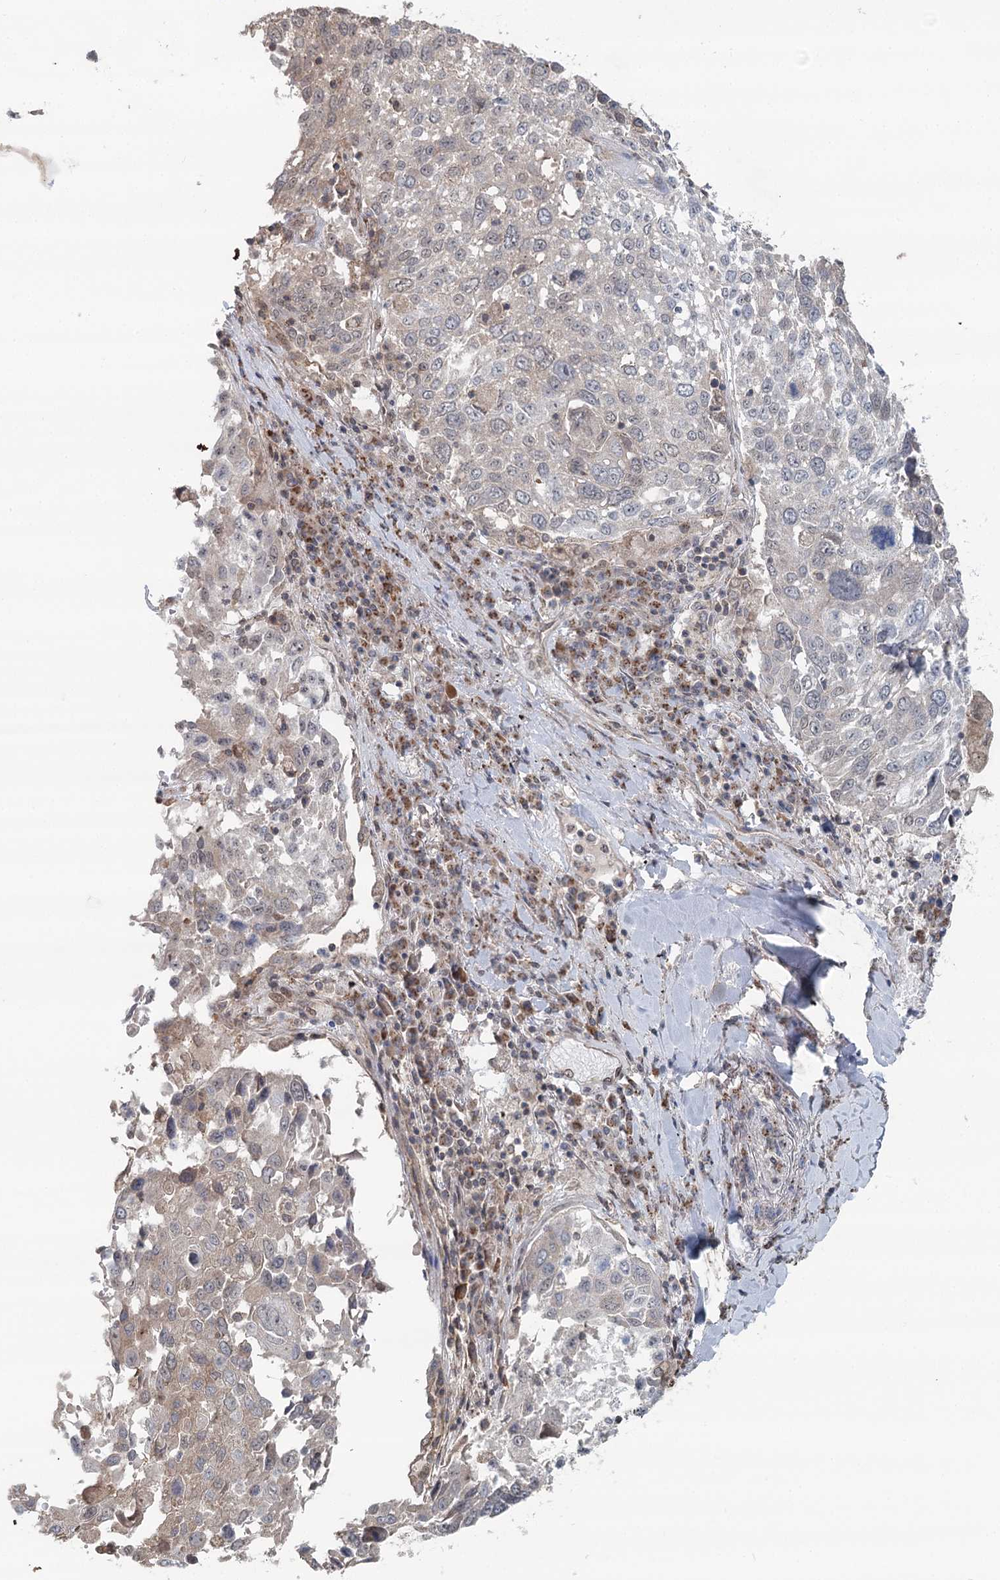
{"staining": {"intensity": "weak", "quantity": "<25%", "location": "cytoplasmic/membranous,nuclear"}, "tissue": "lung cancer", "cell_type": "Tumor cells", "image_type": "cancer", "snomed": [{"axis": "morphology", "description": "Squamous cell carcinoma, NOS"}, {"axis": "topography", "description": "Lung"}], "caption": "Histopathology image shows no protein staining in tumor cells of lung squamous cell carcinoma tissue.", "gene": "GPALPP1", "patient": {"sex": "male", "age": 65}}